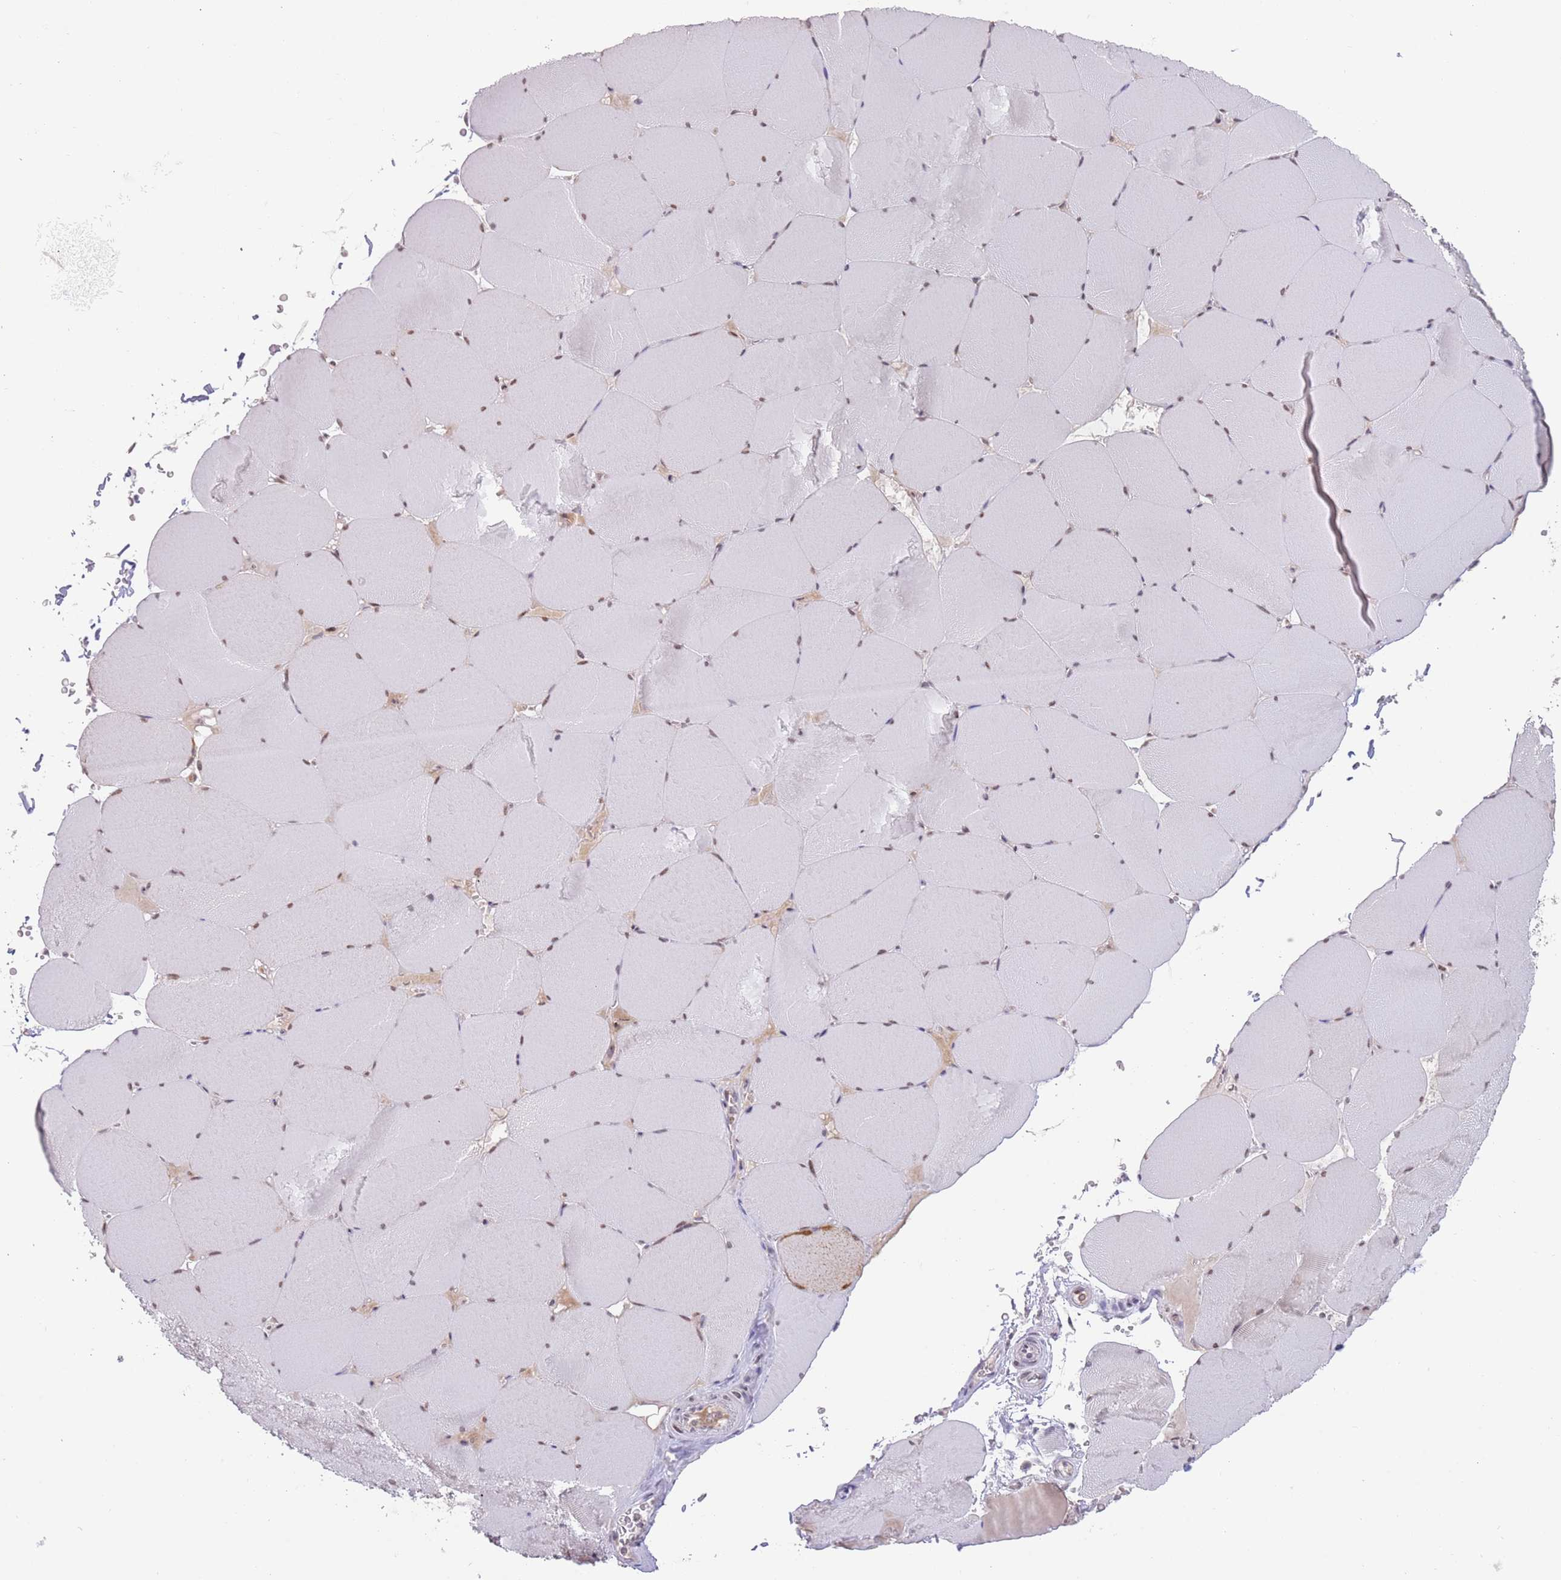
{"staining": {"intensity": "negative", "quantity": "none", "location": "none"}, "tissue": "skeletal muscle", "cell_type": "Myocytes", "image_type": "normal", "snomed": [{"axis": "morphology", "description": "Normal tissue, NOS"}, {"axis": "topography", "description": "Skeletal muscle"}, {"axis": "topography", "description": "Head-Neck"}], "caption": "A high-resolution micrograph shows immunohistochemistry staining of normal skeletal muscle, which reveals no significant expression in myocytes.", "gene": "TIMM13", "patient": {"sex": "male", "age": 66}}